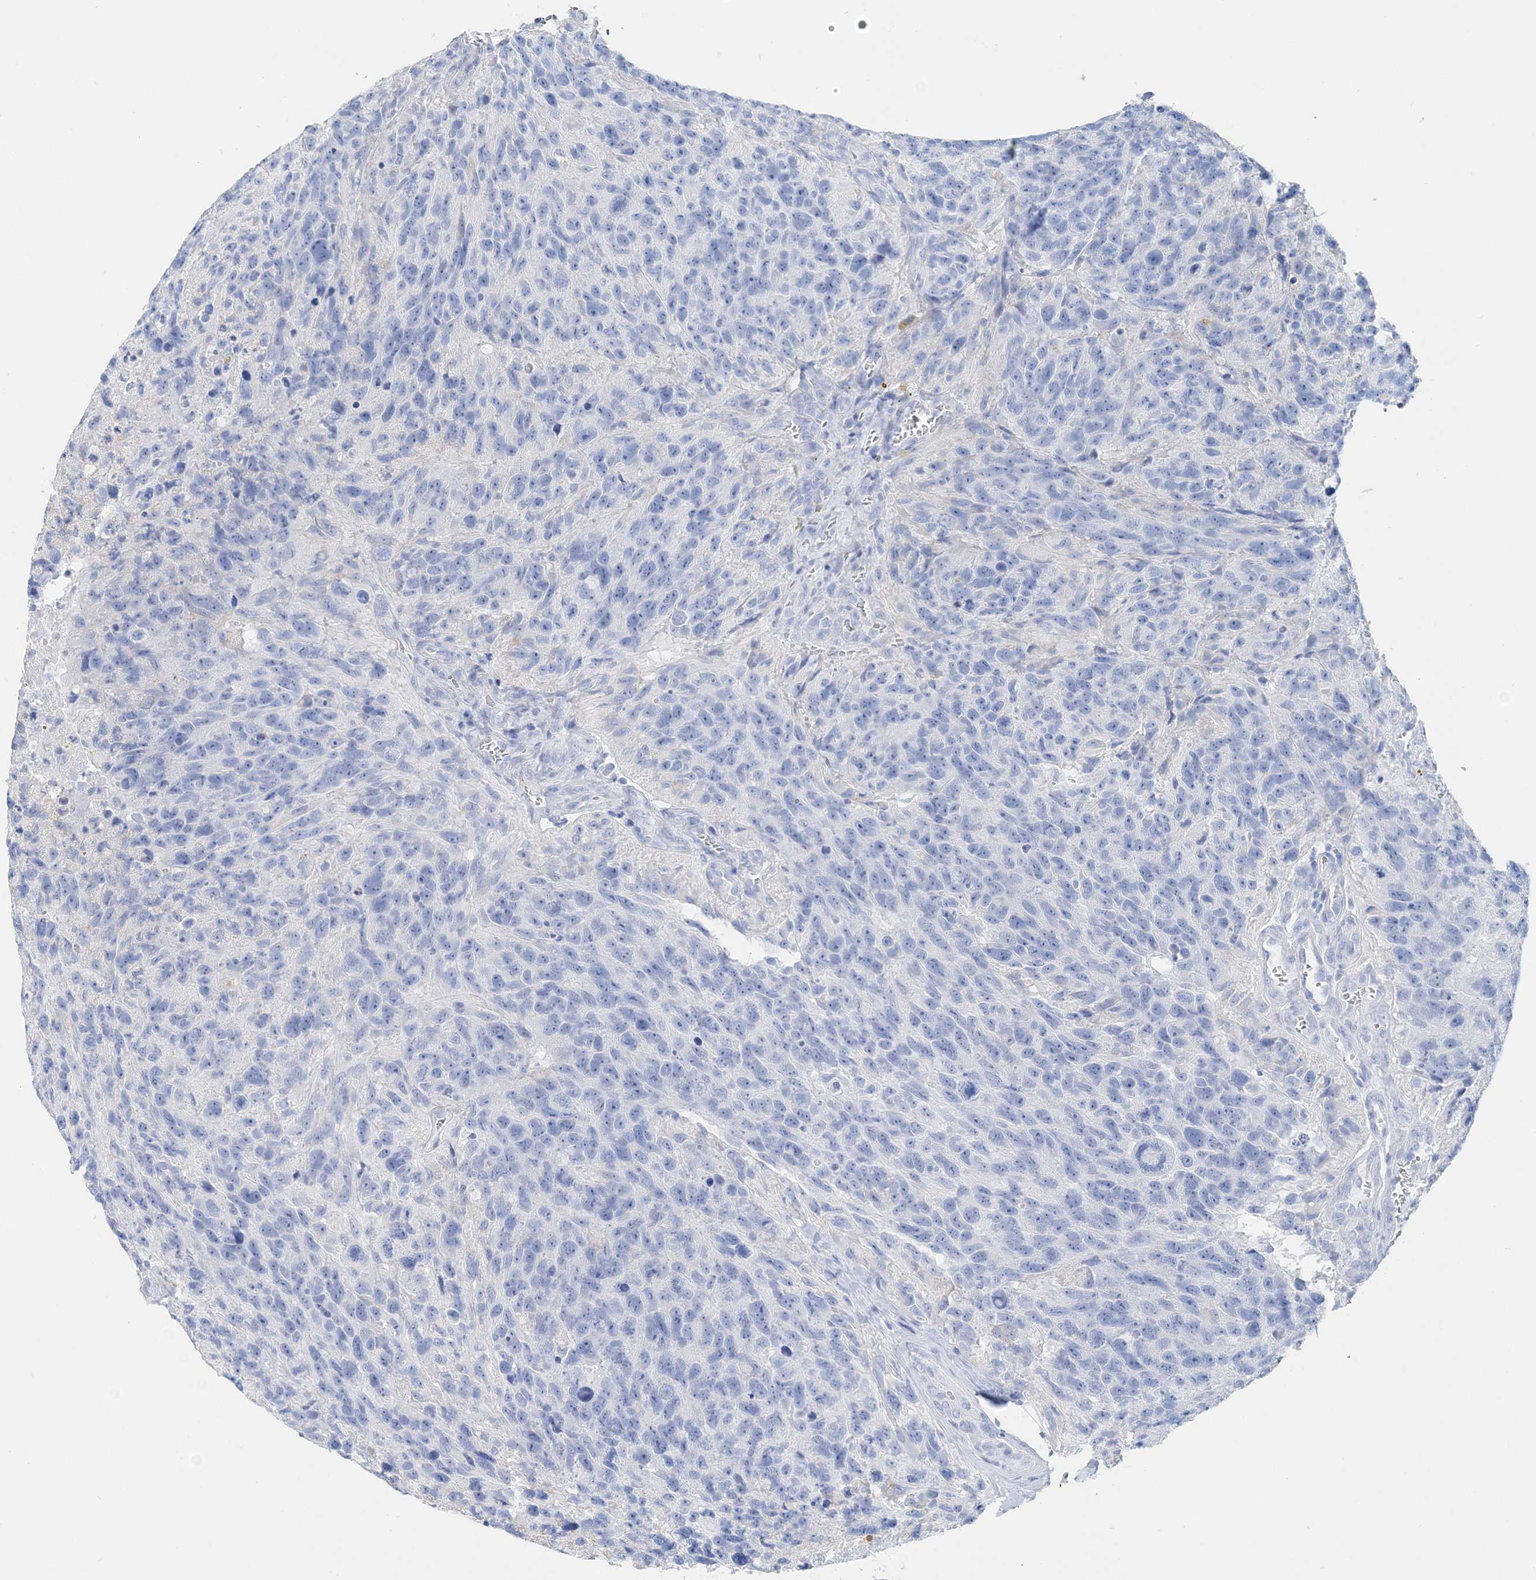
{"staining": {"intensity": "negative", "quantity": "none", "location": "none"}, "tissue": "glioma", "cell_type": "Tumor cells", "image_type": "cancer", "snomed": [{"axis": "morphology", "description": "Glioma, malignant, High grade"}, {"axis": "topography", "description": "Brain"}], "caption": "Immunohistochemistry (IHC) image of neoplastic tissue: glioma stained with DAB (3,3'-diaminobenzidine) demonstrates no significant protein positivity in tumor cells.", "gene": "TSPYL6", "patient": {"sex": "male", "age": 69}}